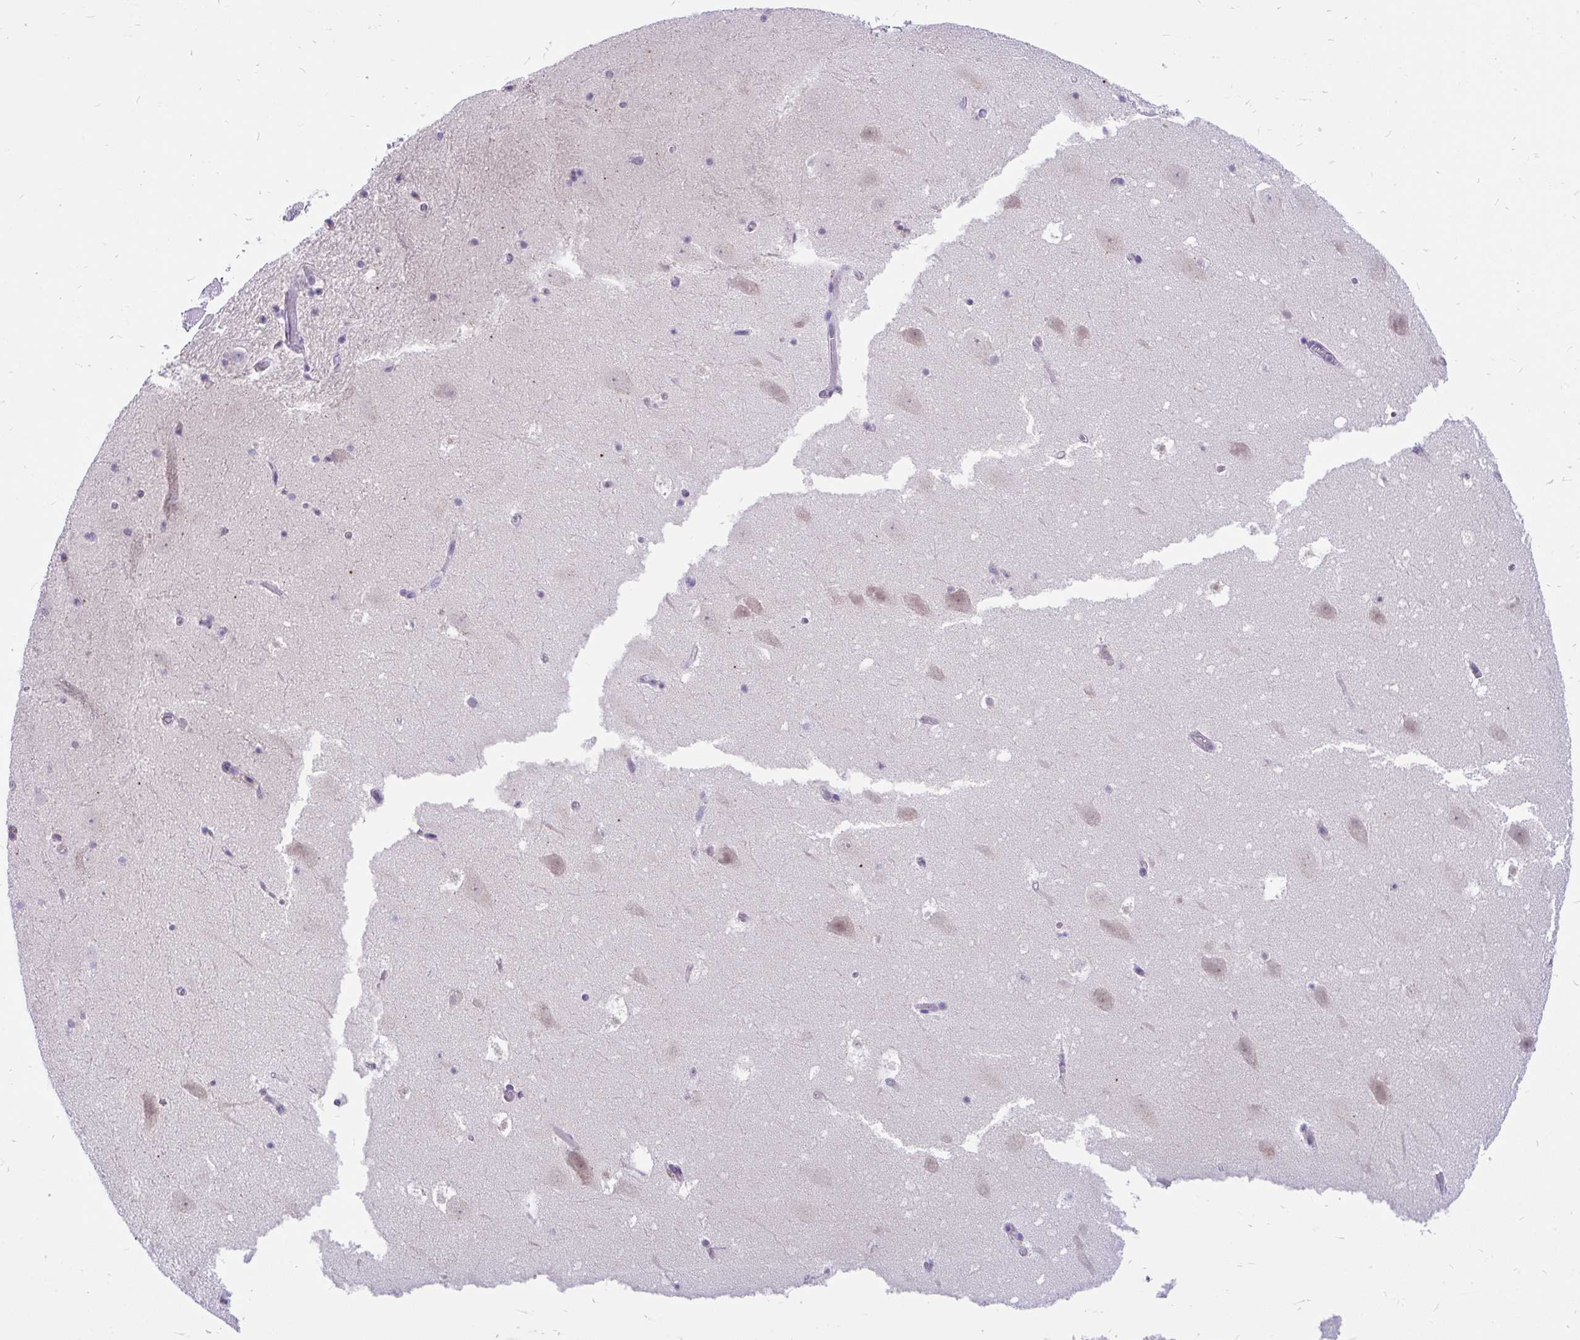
{"staining": {"intensity": "negative", "quantity": "none", "location": "none"}, "tissue": "hippocampus", "cell_type": "Glial cells", "image_type": "normal", "snomed": [{"axis": "morphology", "description": "Normal tissue, NOS"}, {"axis": "topography", "description": "Hippocampus"}], "caption": "A high-resolution image shows IHC staining of unremarkable hippocampus, which reveals no significant staining in glial cells.", "gene": "KIAA2013", "patient": {"sex": "female", "age": 42}}